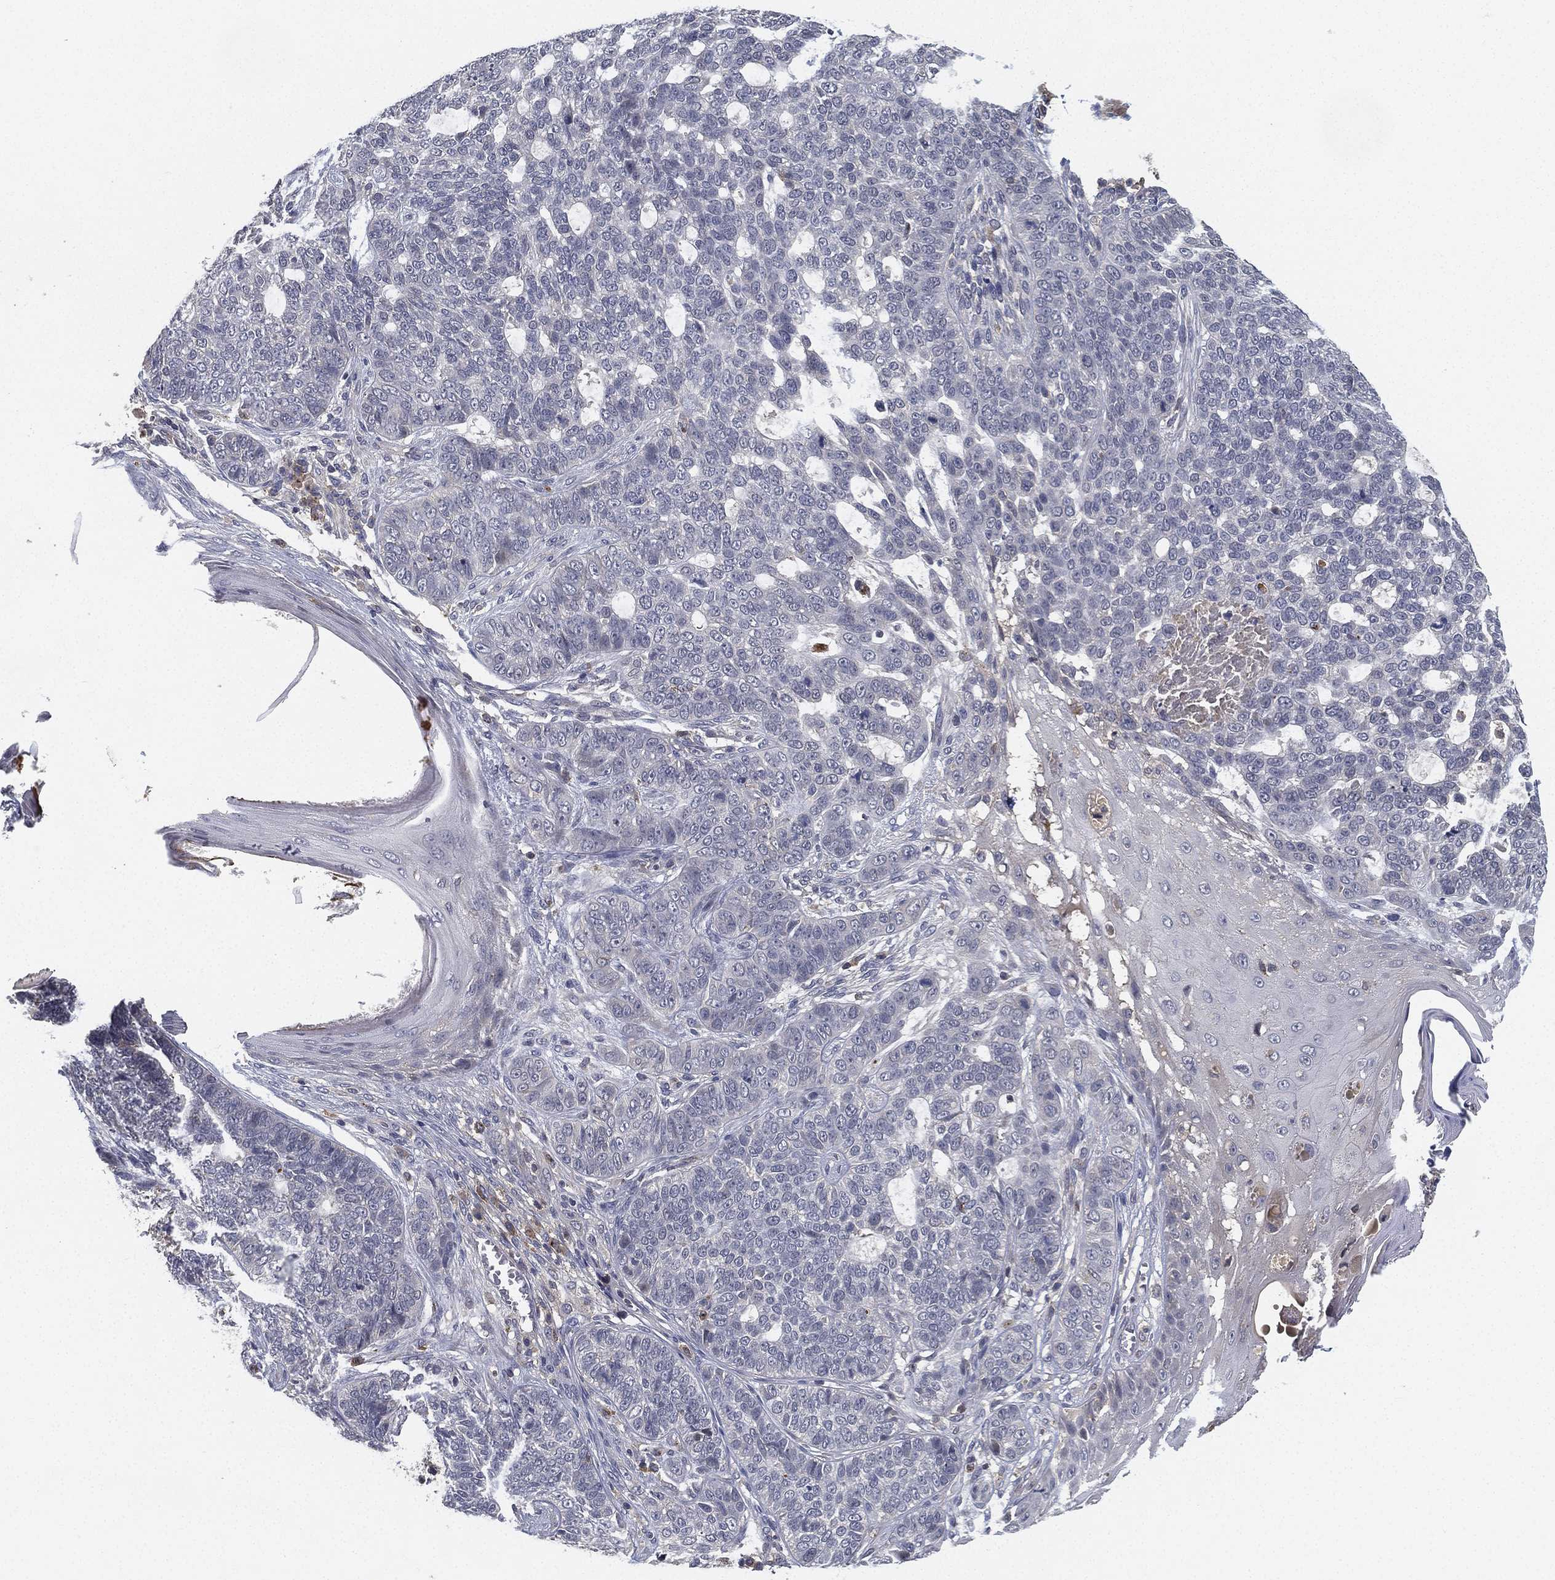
{"staining": {"intensity": "negative", "quantity": "none", "location": "none"}, "tissue": "skin cancer", "cell_type": "Tumor cells", "image_type": "cancer", "snomed": [{"axis": "morphology", "description": "Basal cell carcinoma"}, {"axis": "topography", "description": "Skin"}], "caption": "Protein analysis of basal cell carcinoma (skin) demonstrates no significant staining in tumor cells.", "gene": "CFAP251", "patient": {"sex": "female", "age": 69}}